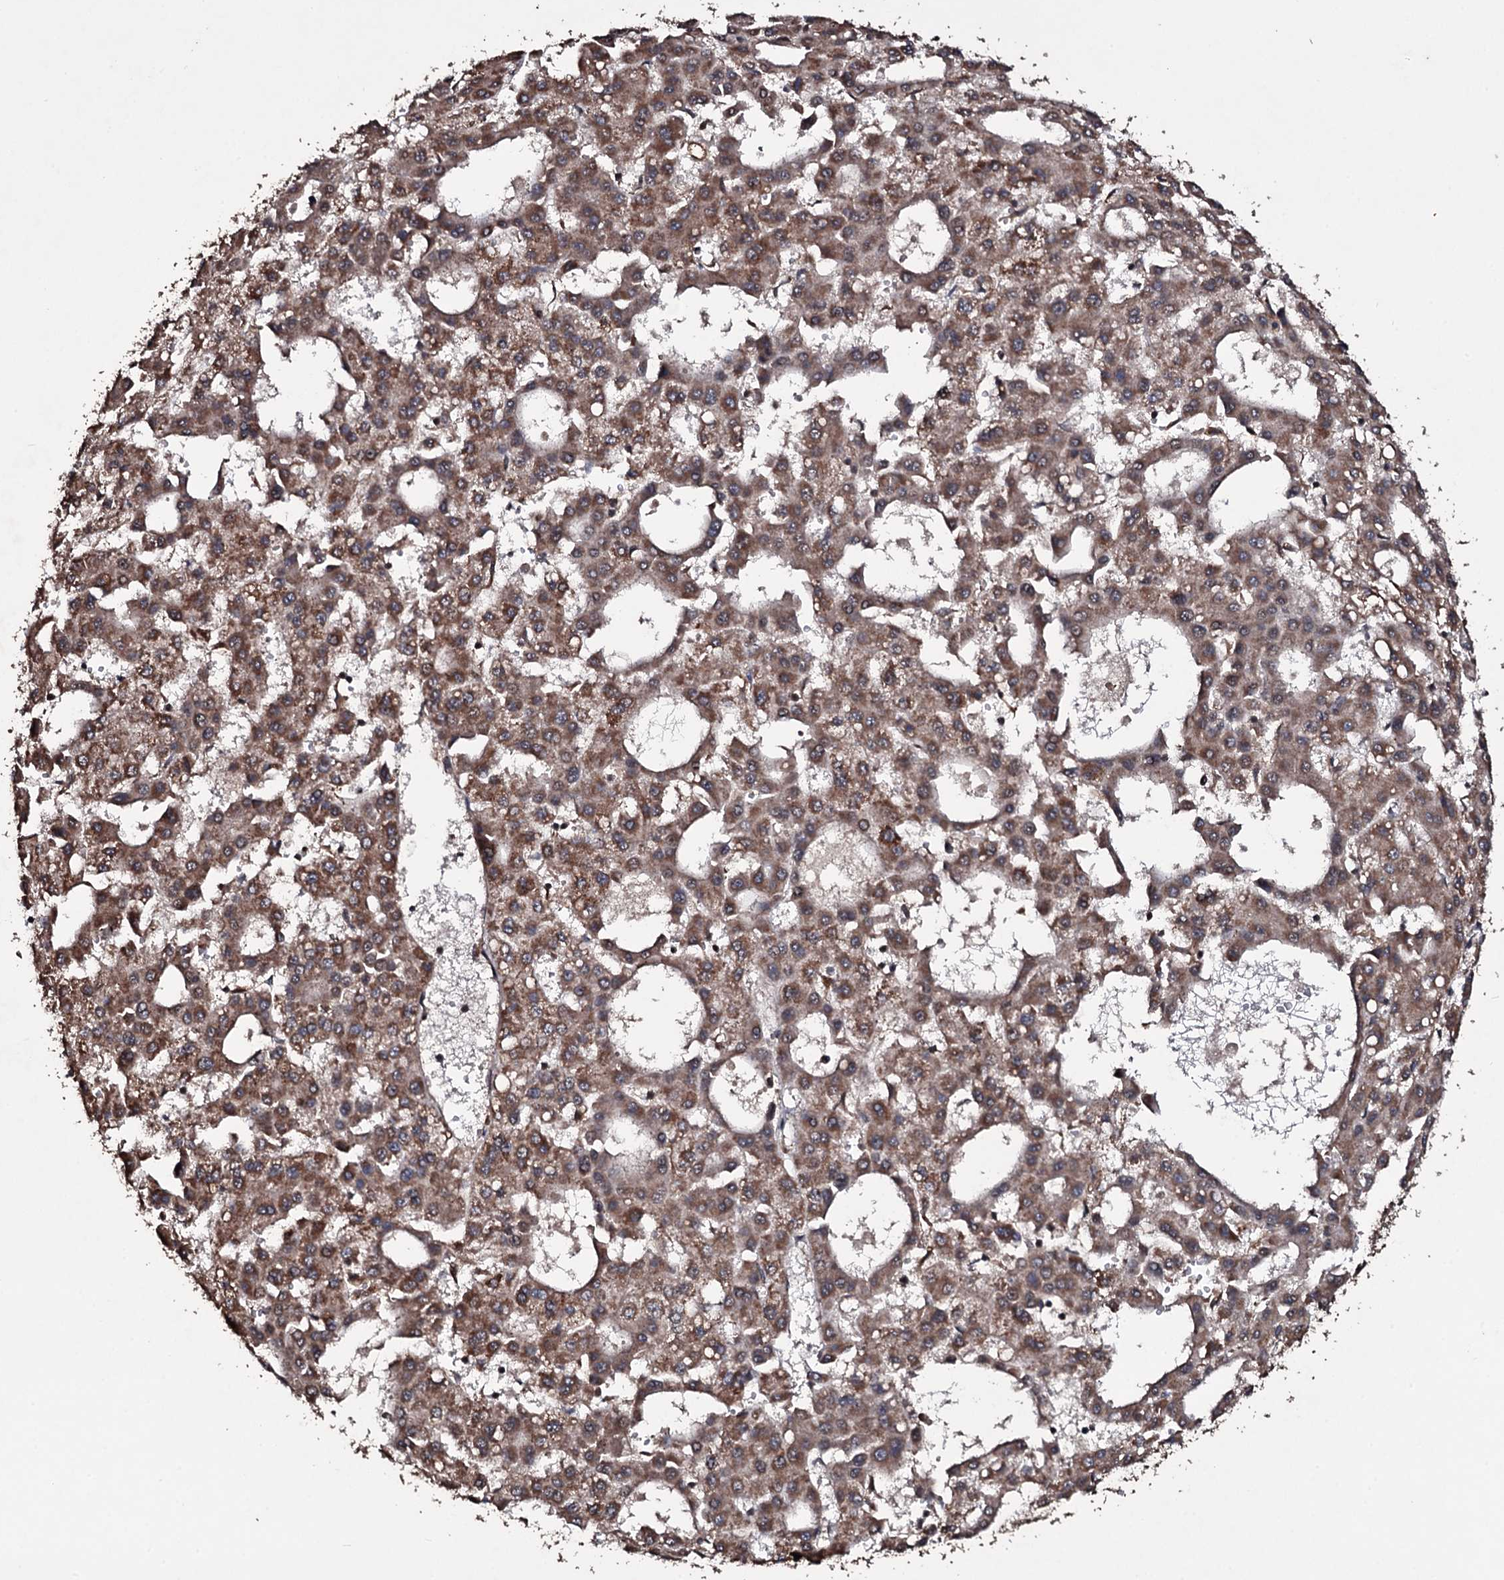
{"staining": {"intensity": "moderate", "quantity": ">75%", "location": "cytoplasmic/membranous"}, "tissue": "liver cancer", "cell_type": "Tumor cells", "image_type": "cancer", "snomed": [{"axis": "morphology", "description": "Carcinoma, Hepatocellular, NOS"}, {"axis": "topography", "description": "Liver"}], "caption": "Immunohistochemistry photomicrograph of neoplastic tissue: liver hepatocellular carcinoma stained using immunohistochemistry exhibits medium levels of moderate protein expression localized specifically in the cytoplasmic/membranous of tumor cells, appearing as a cytoplasmic/membranous brown color.", "gene": "MRPS31", "patient": {"sex": "male", "age": 47}}